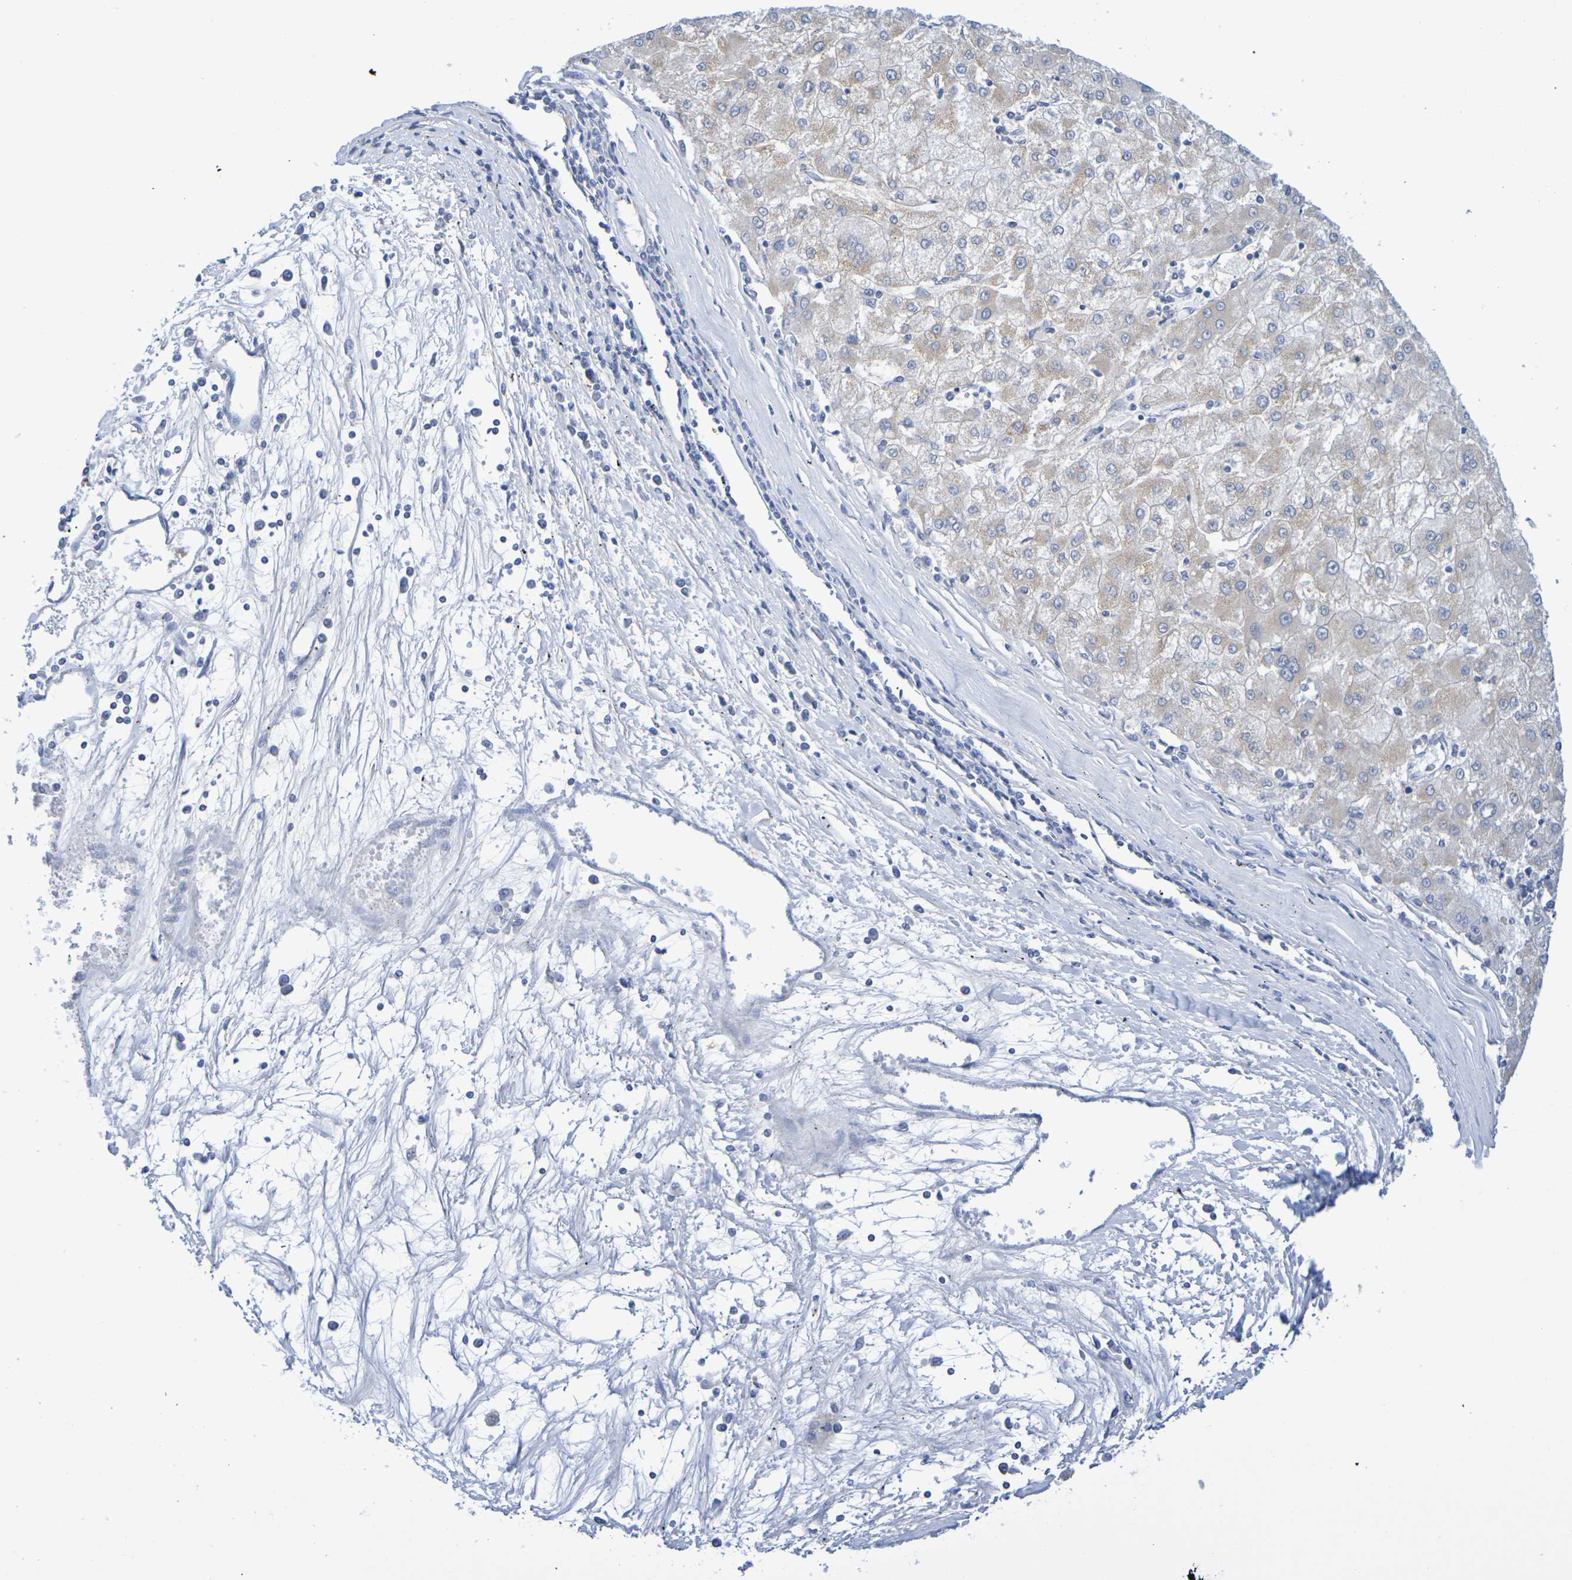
{"staining": {"intensity": "weak", "quantity": "<25%", "location": "cytoplasmic/membranous"}, "tissue": "liver cancer", "cell_type": "Tumor cells", "image_type": "cancer", "snomed": [{"axis": "morphology", "description": "Carcinoma, Hepatocellular, NOS"}, {"axis": "topography", "description": "Liver"}], "caption": "An image of liver cancer (hepatocellular carcinoma) stained for a protein displays no brown staining in tumor cells. (DAB (3,3'-diaminobenzidine) immunohistochemistry, high magnification).", "gene": "TMCC3", "patient": {"sex": "male", "age": 72}}